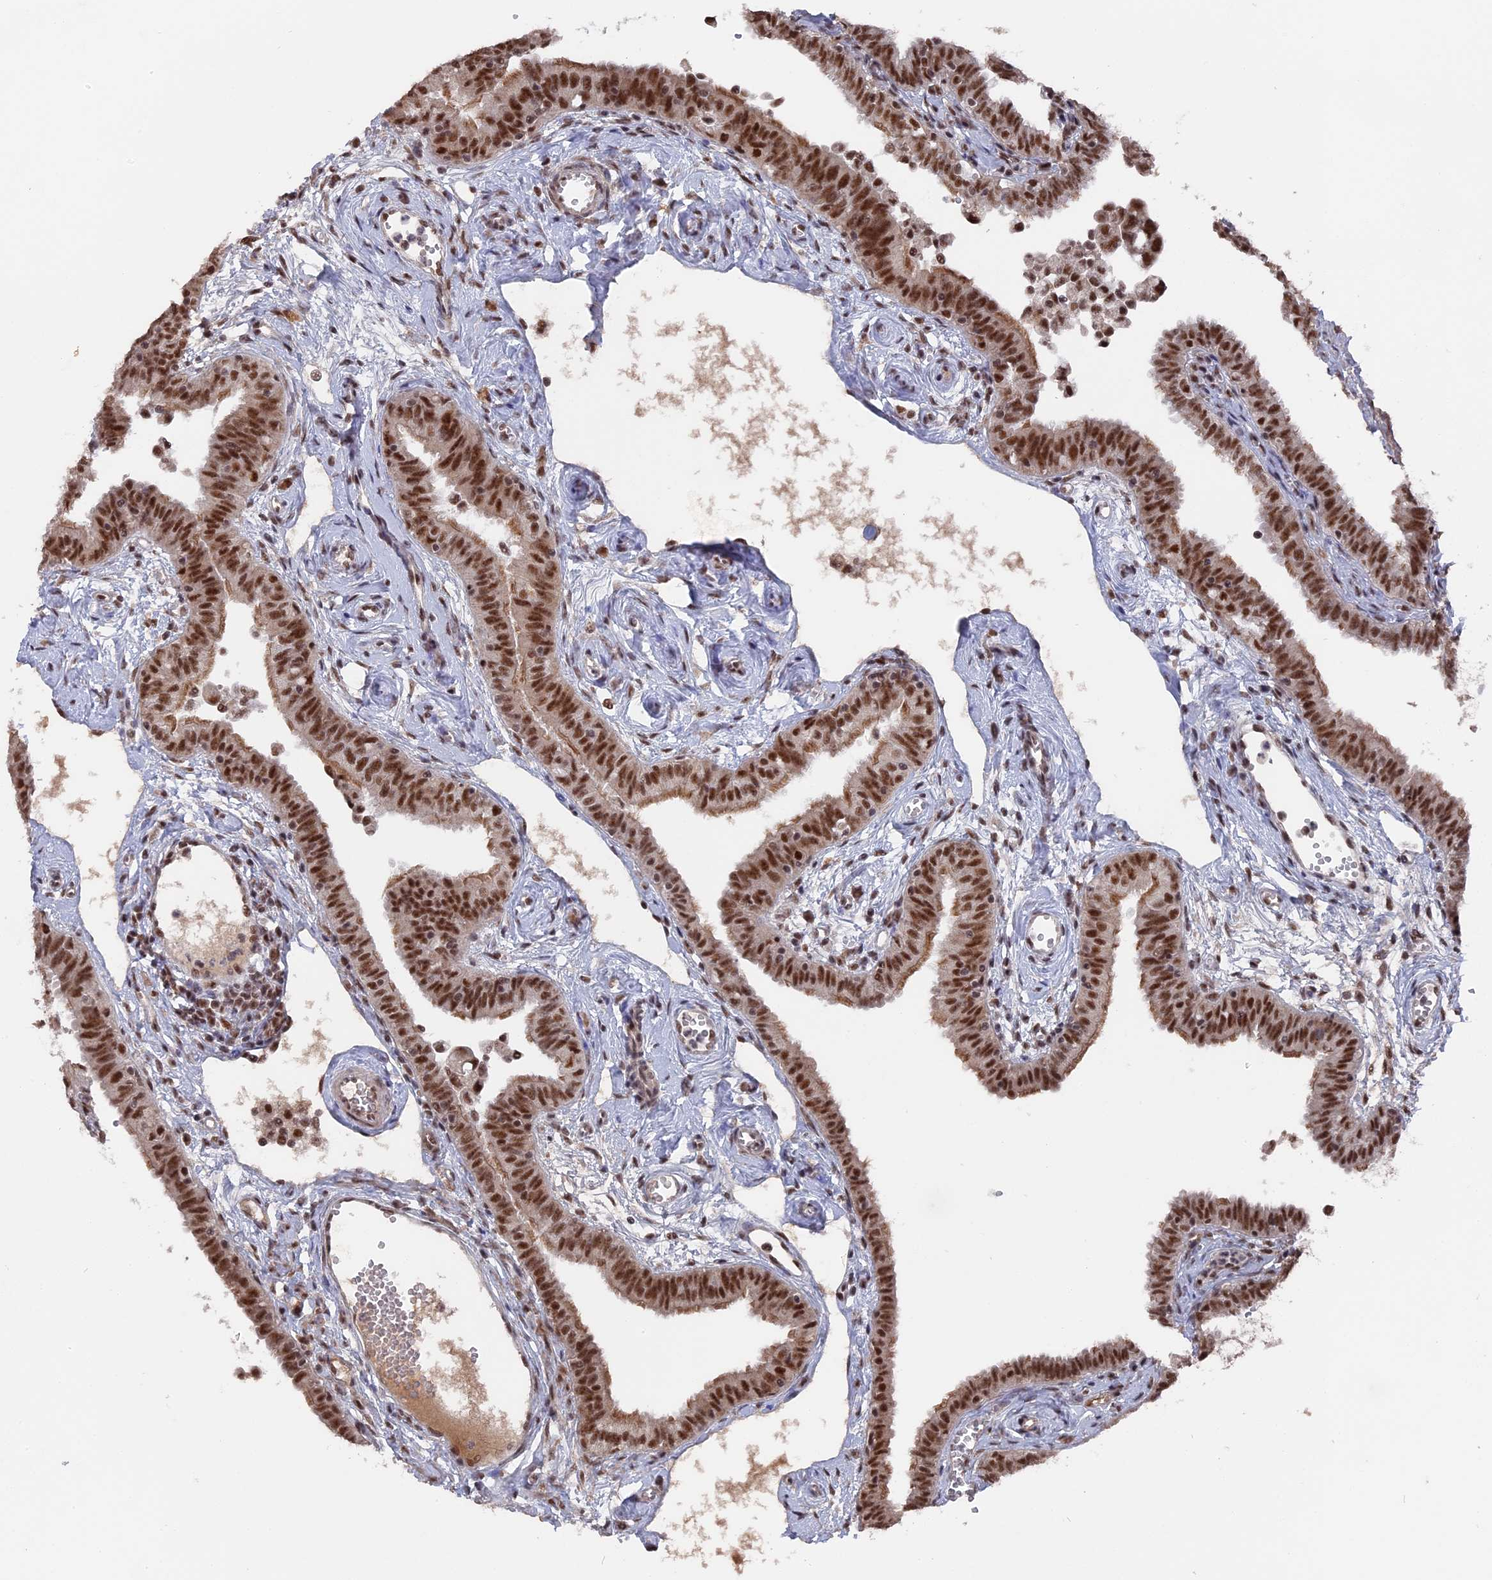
{"staining": {"intensity": "moderate", "quantity": ">75%", "location": "cytoplasmic/membranous,nuclear"}, "tissue": "fallopian tube", "cell_type": "Glandular cells", "image_type": "normal", "snomed": [{"axis": "morphology", "description": "Normal tissue, NOS"}, {"axis": "morphology", "description": "Carcinoma, NOS"}, {"axis": "topography", "description": "Fallopian tube"}, {"axis": "topography", "description": "Ovary"}], "caption": "Brown immunohistochemical staining in benign human fallopian tube displays moderate cytoplasmic/membranous,nuclear staining in about >75% of glandular cells. (DAB = brown stain, brightfield microscopy at high magnification).", "gene": "SF3A2", "patient": {"sex": "female", "age": 59}}